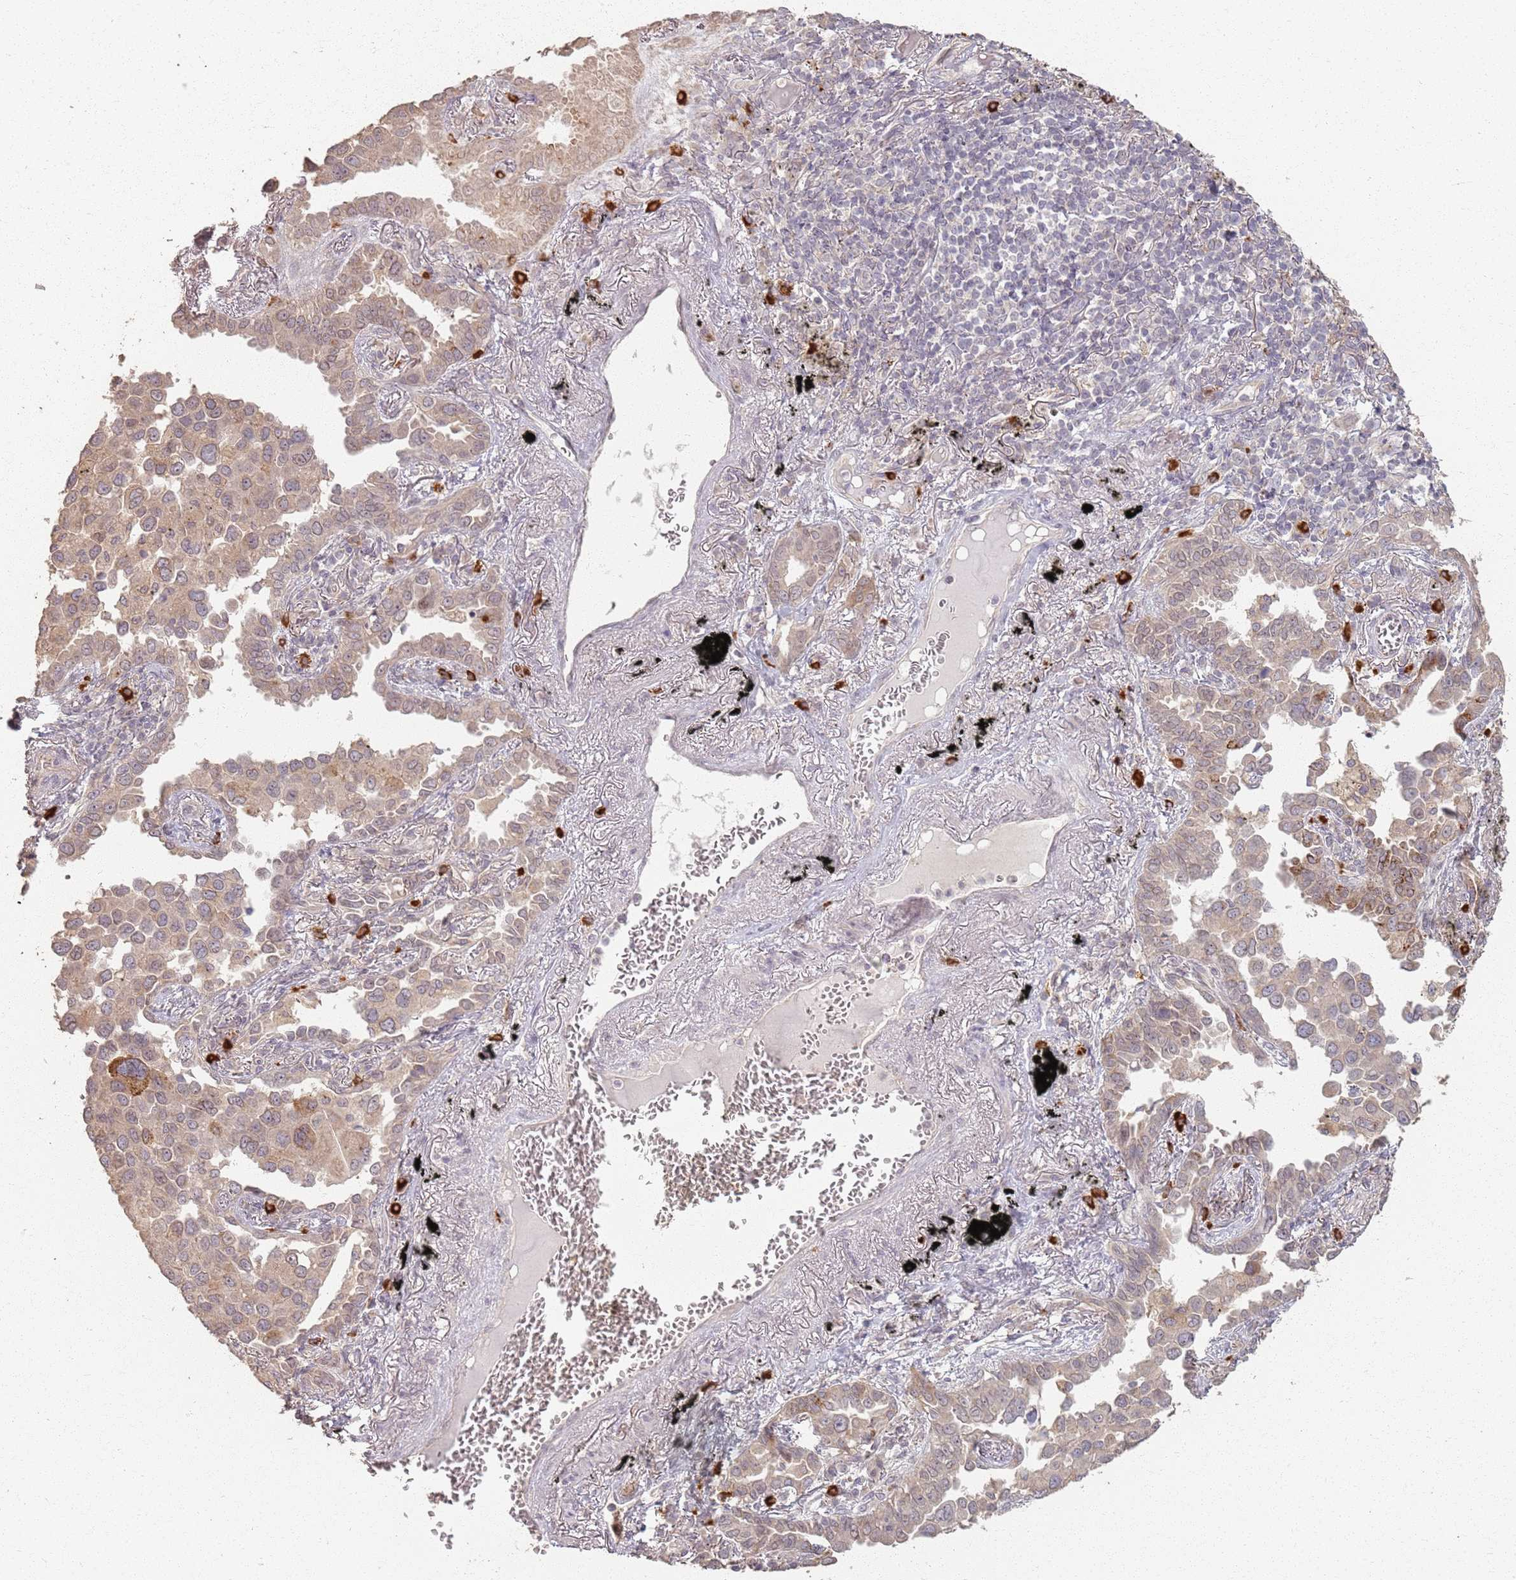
{"staining": {"intensity": "weak", "quantity": ">75%", "location": "cytoplasmic/membranous"}, "tissue": "lung cancer", "cell_type": "Tumor cells", "image_type": "cancer", "snomed": [{"axis": "morphology", "description": "Adenocarcinoma, NOS"}, {"axis": "topography", "description": "Lung"}], "caption": "Lung adenocarcinoma stained for a protein (brown) demonstrates weak cytoplasmic/membranous positive staining in approximately >75% of tumor cells.", "gene": "CCDC168", "patient": {"sex": "male", "age": 67}}